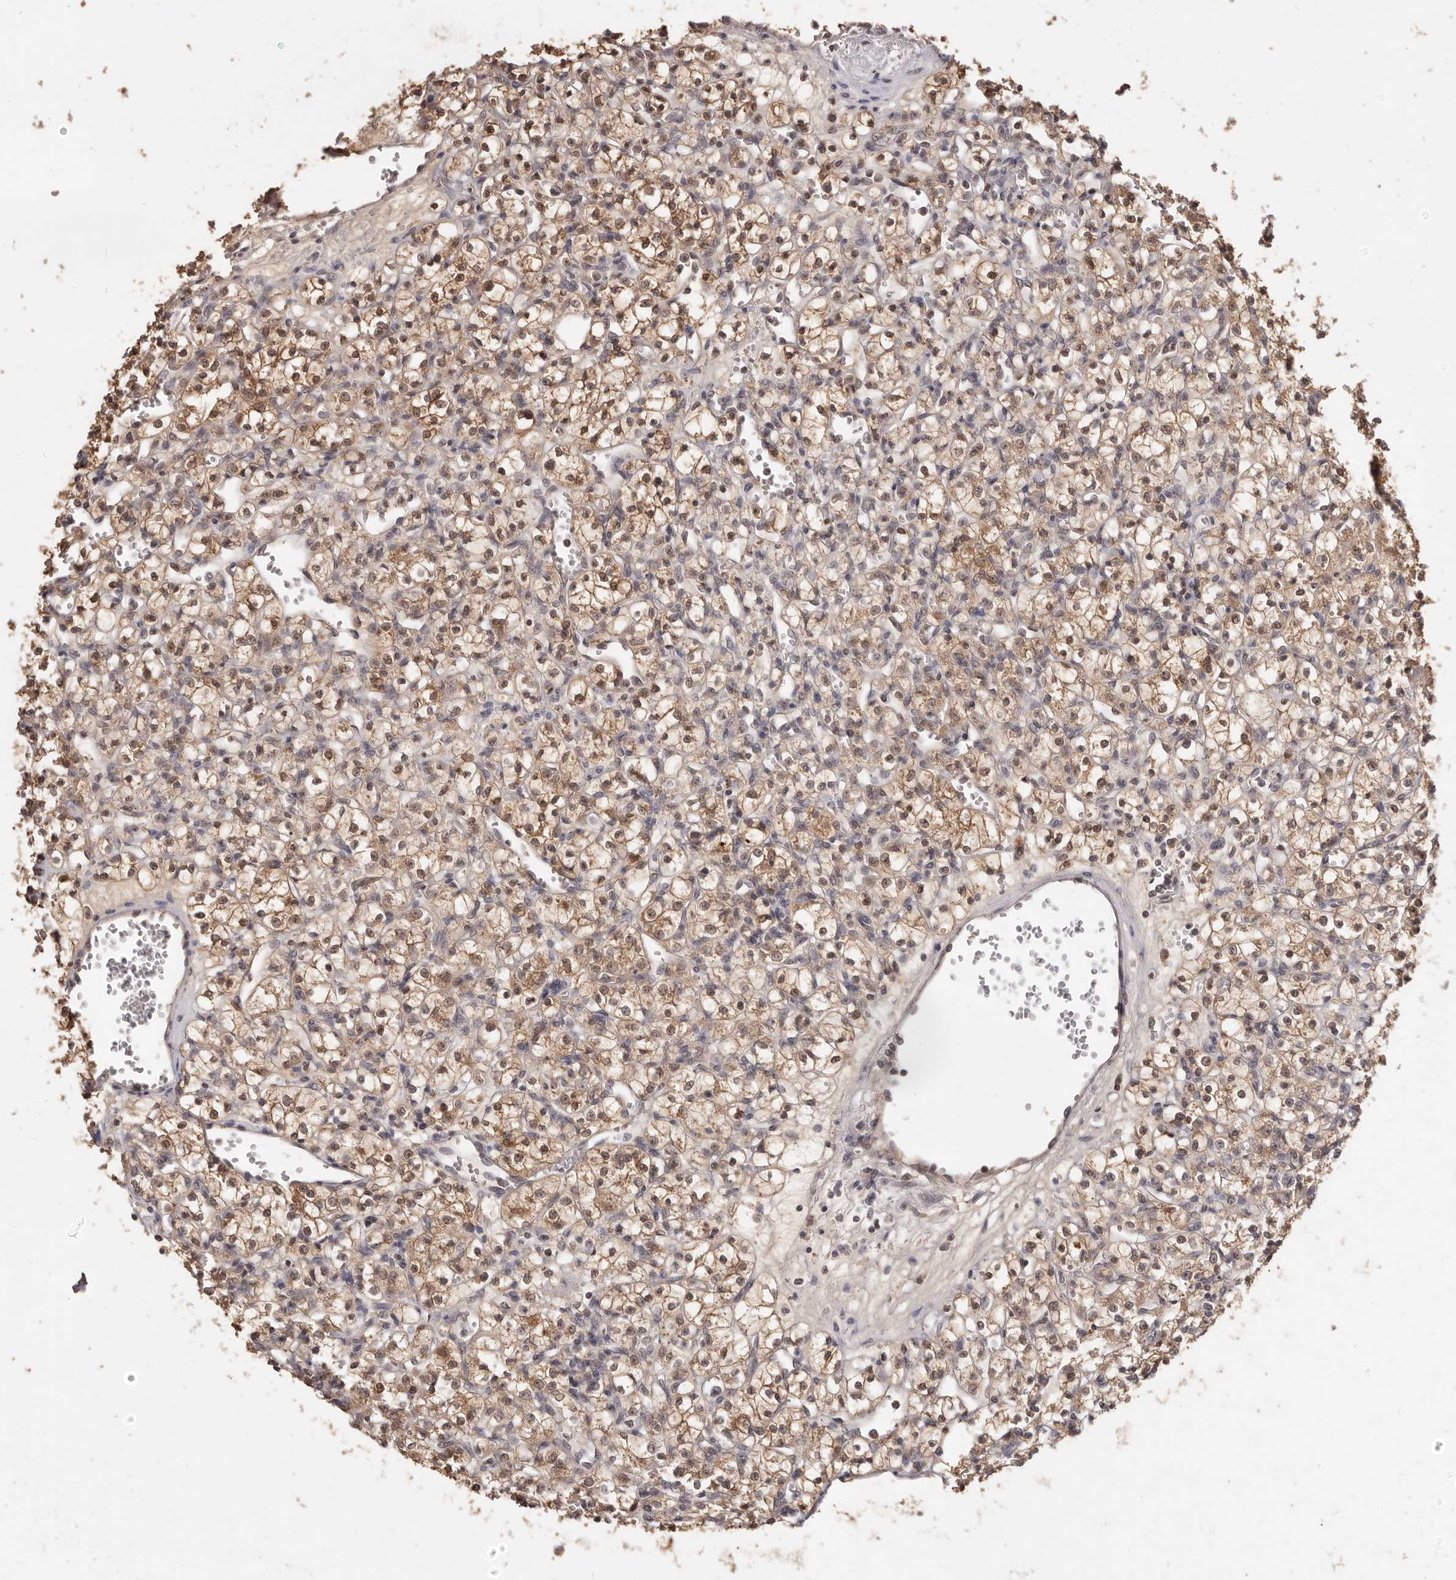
{"staining": {"intensity": "moderate", "quantity": ">75%", "location": "cytoplasmic/membranous,nuclear"}, "tissue": "renal cancer", "cell_type": "Tumor cells", "image_type": "cancer", "snomed": [{"axis": "morphology", "description": "Adenocarcinoma, NOS"}, {"axis": "topography", "description": "Kidney"}], "caption": "An immunohistochemistry image of tumor tissue is shown. Protein staining in brown shows moderate cytoplasmic/membranous and nuclear positivity in adenocarcinoma (renal) within tumor cells. Using DAB (3,3'-diaminobenzidine) (brown) and hematoxylin (blue) stains, captured at high magnification using brightfield microscopy.", "gene": "TSPAN13", "patient": {"sex": "female", "age": 59}}